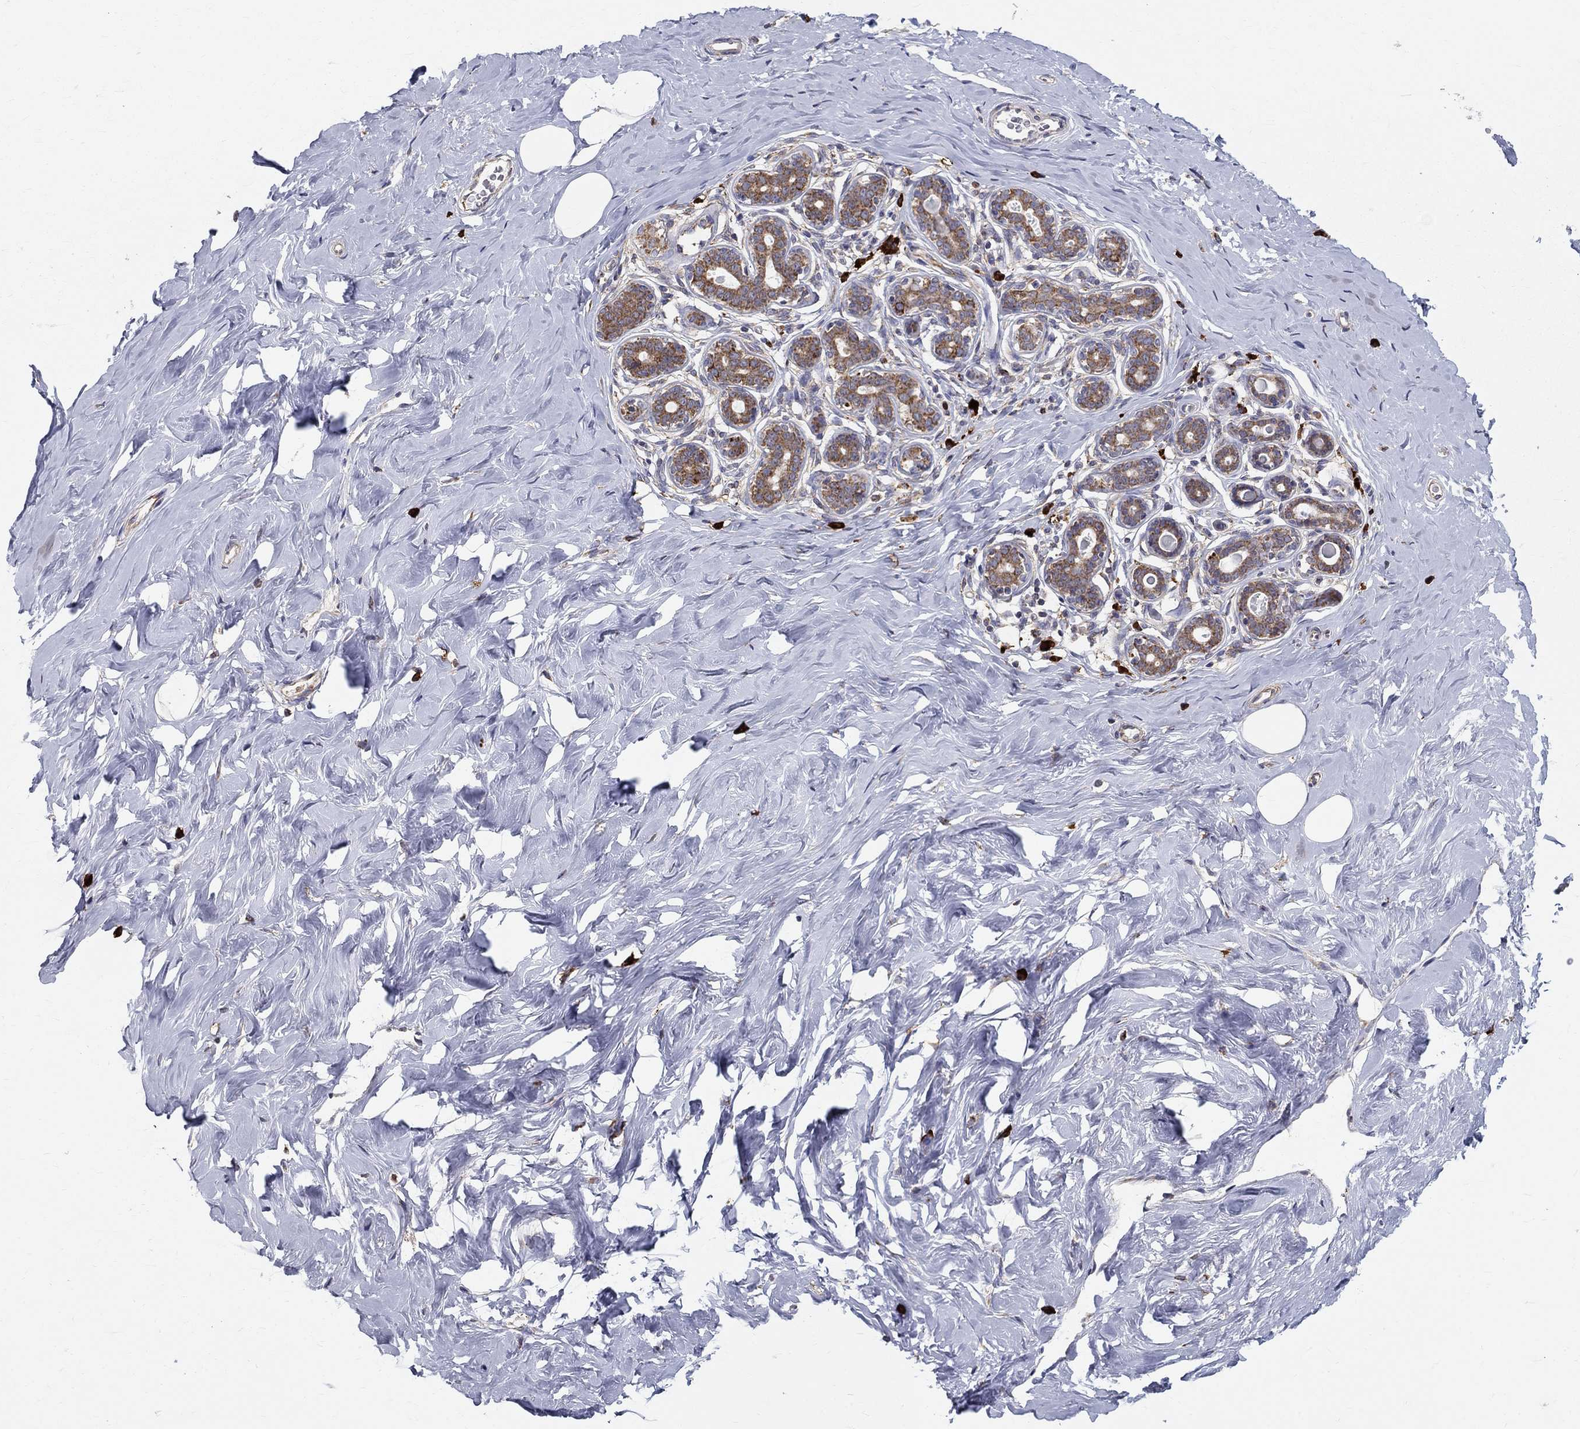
{"staining": {"intensity": "negative", "quantity": "none", "location": "none"}, "tissue": "breast", "cell_type": "Adipocytes", "image_type": "normal", "snomed": [{"axis": "morphology", "description": "Normal tissue, NOS"}, {"axis": "topography", "description": "Skin"}, {"axis": "topography", "description": "Breast"}], "caption": "Immunohistochemistry micrograph of unremarkable breast: breast stained with DAB reveals no significant protein staining in adipocytes.", "gene": "PRDX4", "patient": {"sex": "female", "age": 43}}